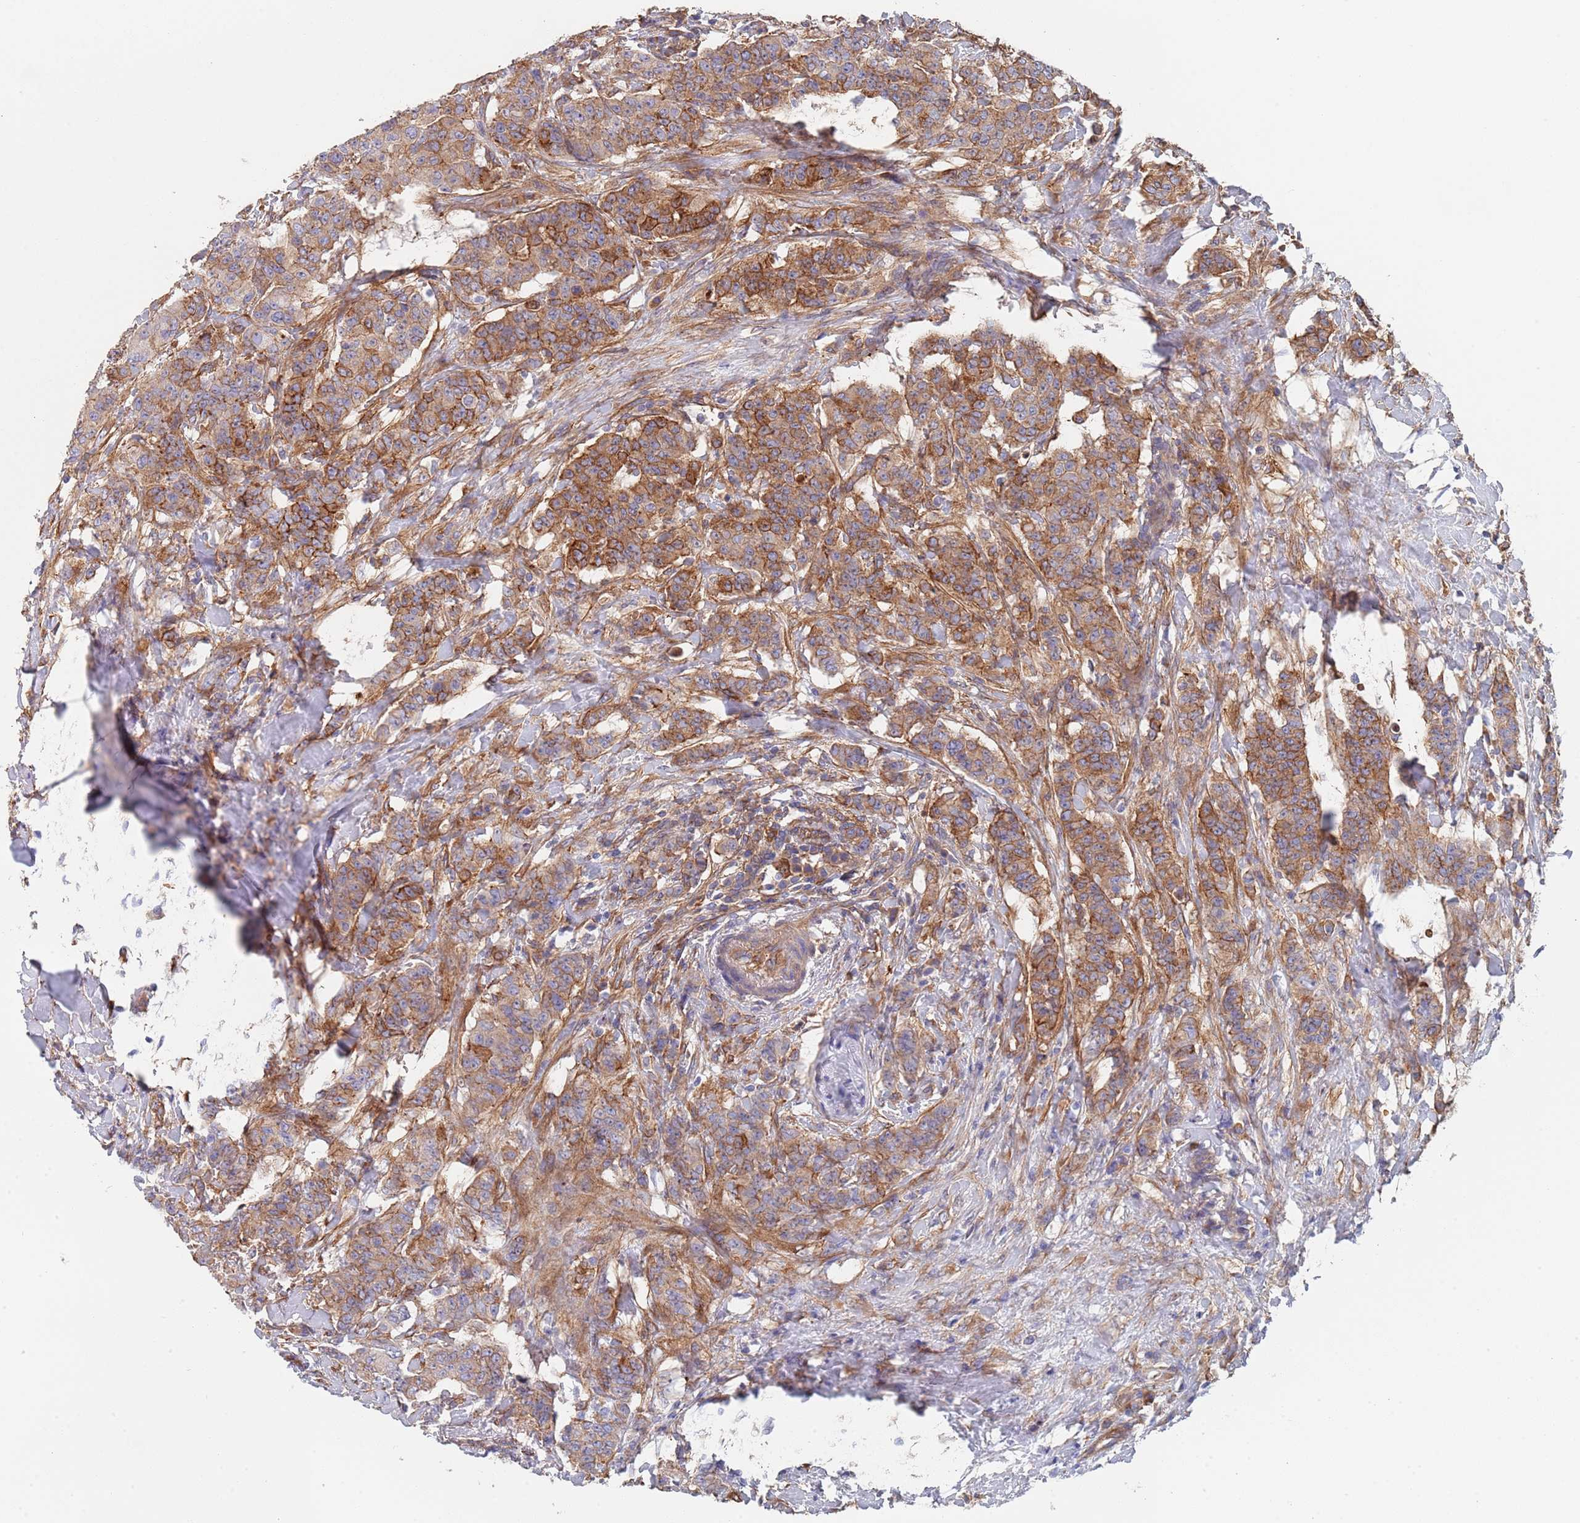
{"staining": {"intensity": "moderate", "quantity": "25%-75%", "location": "cytoplasmic/membranous"}, "tissue": "breast cancer", "cell_type": "Tumor cells", "image_type": "cancer", "snomed": [{"axis": "morphology", "description": "Duct carcinoma"}, {"axis": "topography", "description": "Breast"}], "caption": "Moderate cytoplasmic/membranous protein expression is seen in approximately 25%-75% of tumor cells in breast invasive ductal carcinoma. (DAB = brown stain, brightfield microscopy at high magnification).", "gene": "DCUN1D3", "patient": {"sex": "female", "age": 40}}